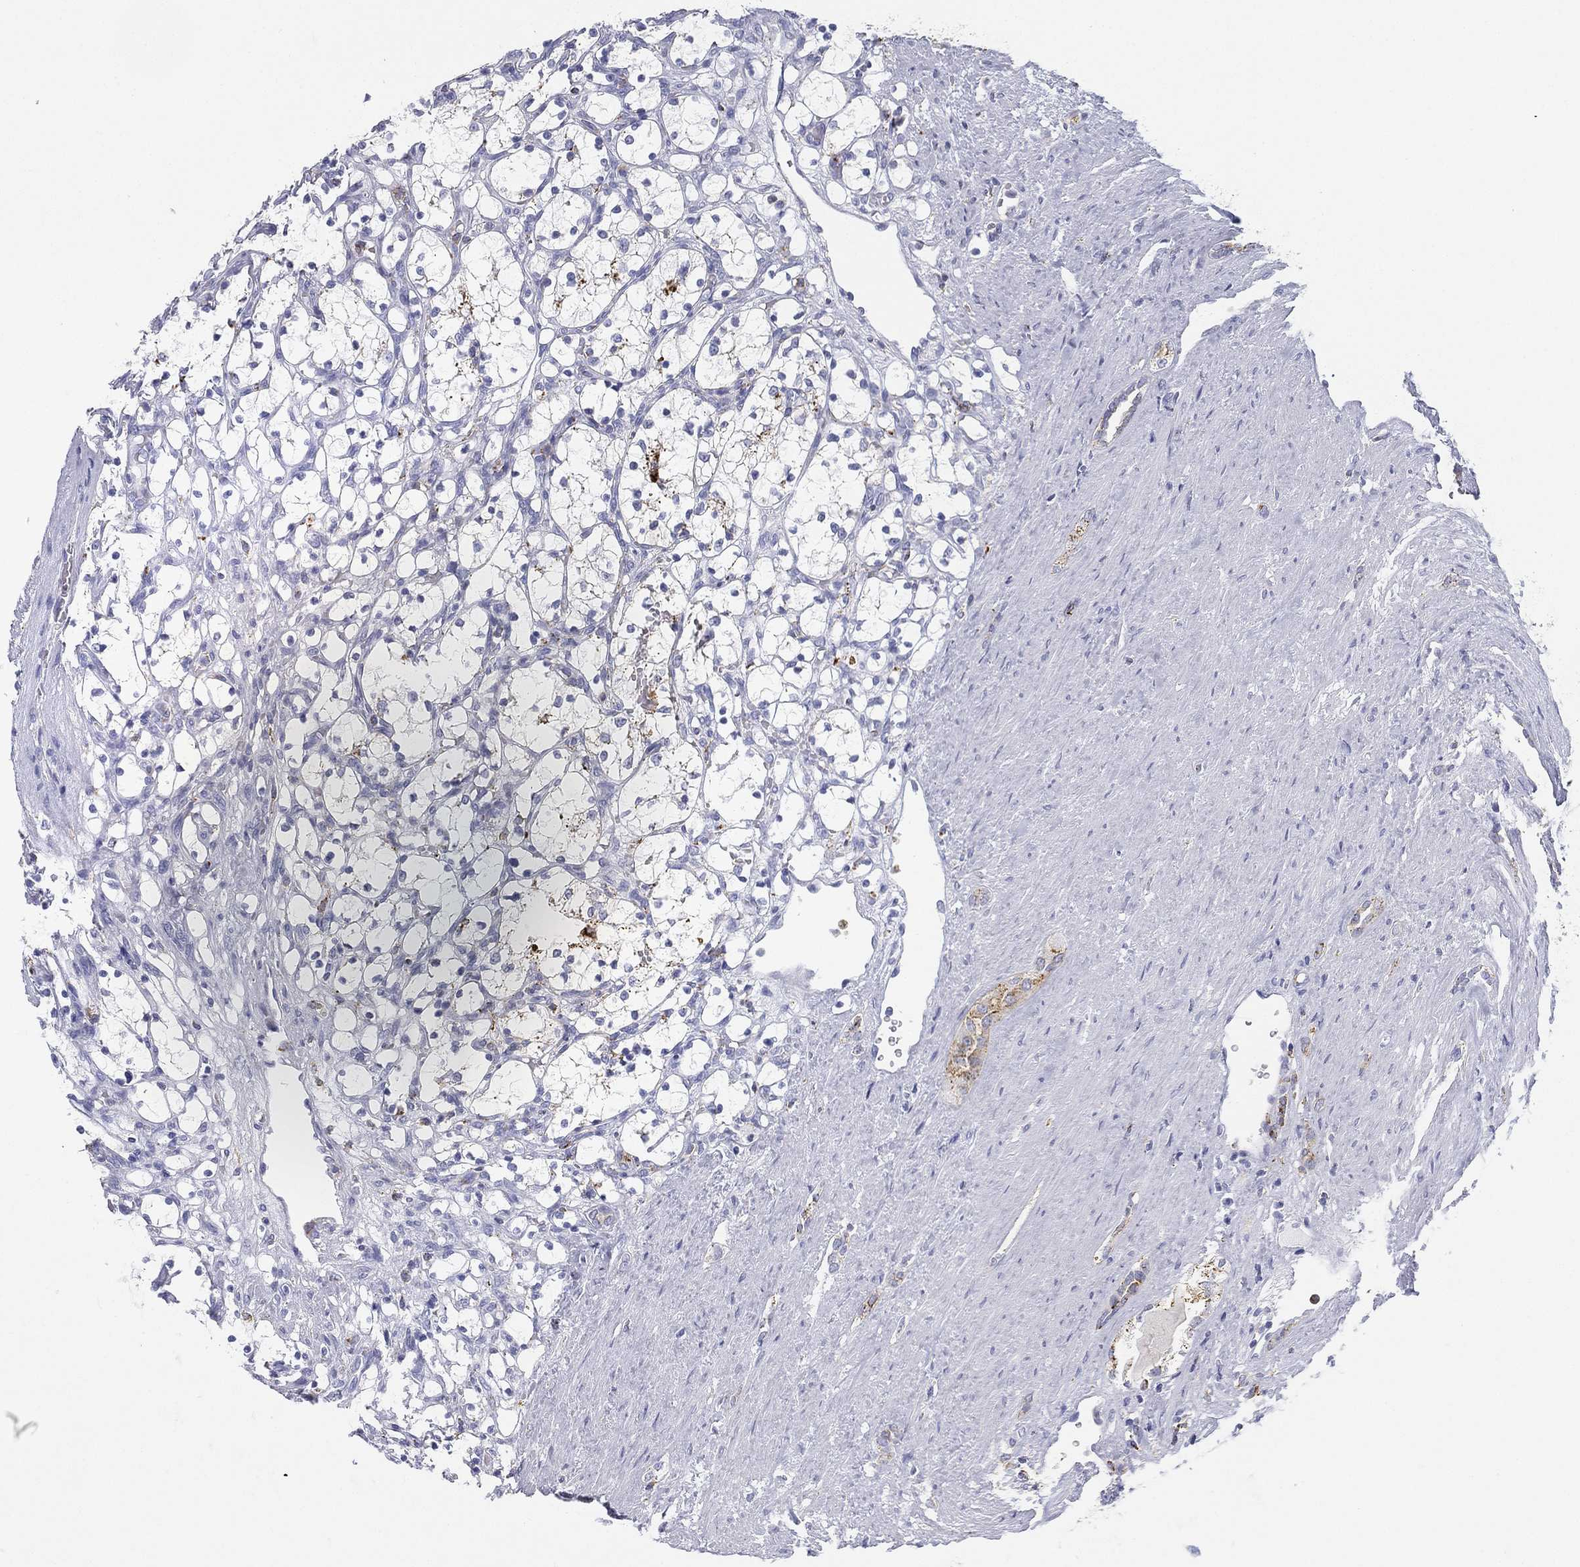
{"staining": {"intensity": "negative", "quantity": "none", "location": "none"}, "tissue": "renal cancer", "cell_type": "Tumor cells", "image_type": "cancer", "snomed": [{"axis": "morphology", "description": "Adenocarcinoma, NOS"}, {"axis": "topography", "description": "Kidney"}], "caption": "The IHC histopathology image has no significant positivity in tumor cells of renal cancer tissue.", "gene": "NPC2", "patient": {"sex": "female", "age": 69}}